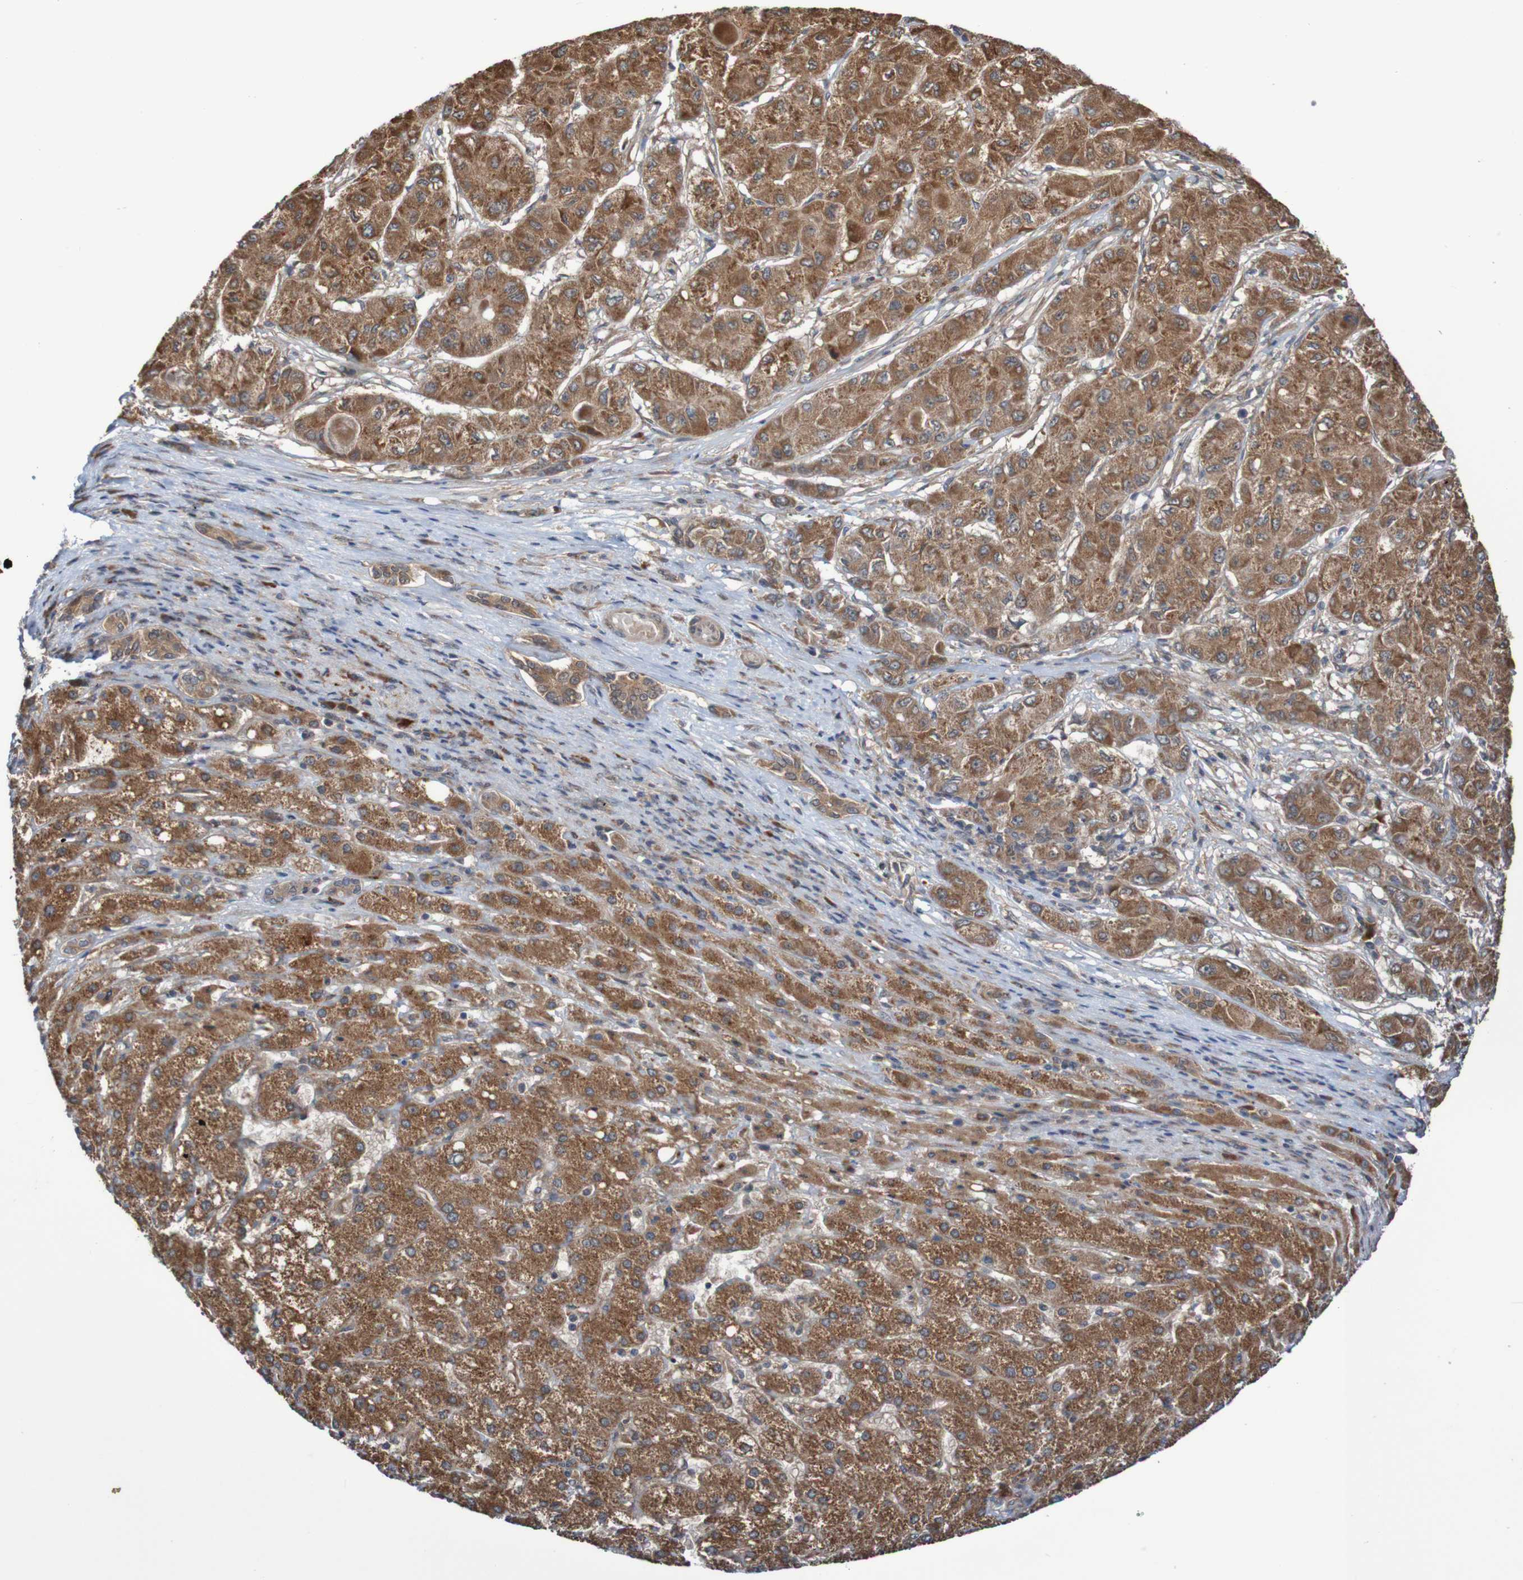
{"staining": {"intensity": "moderate", "quantity": ">75%", "location": "cytoplasmic/membranous"}, "tissue": "liver cancer", "cell_type": "Tumor cells", "image_type": "cancer", "snomed": [{"axis": "morphology", "description": "Carcinoma, Hepatocellular, NOS"}, {"axis": "topography", "description": "Liver"}], "caption": "Immunohistochemical staining of human liver cancer reveals moderate cytoplasmic/membranous protein expression in approximately >75% of tumor cells.", "gene": "PHPT1", "patient": {"sex": "male", "age": 80}}